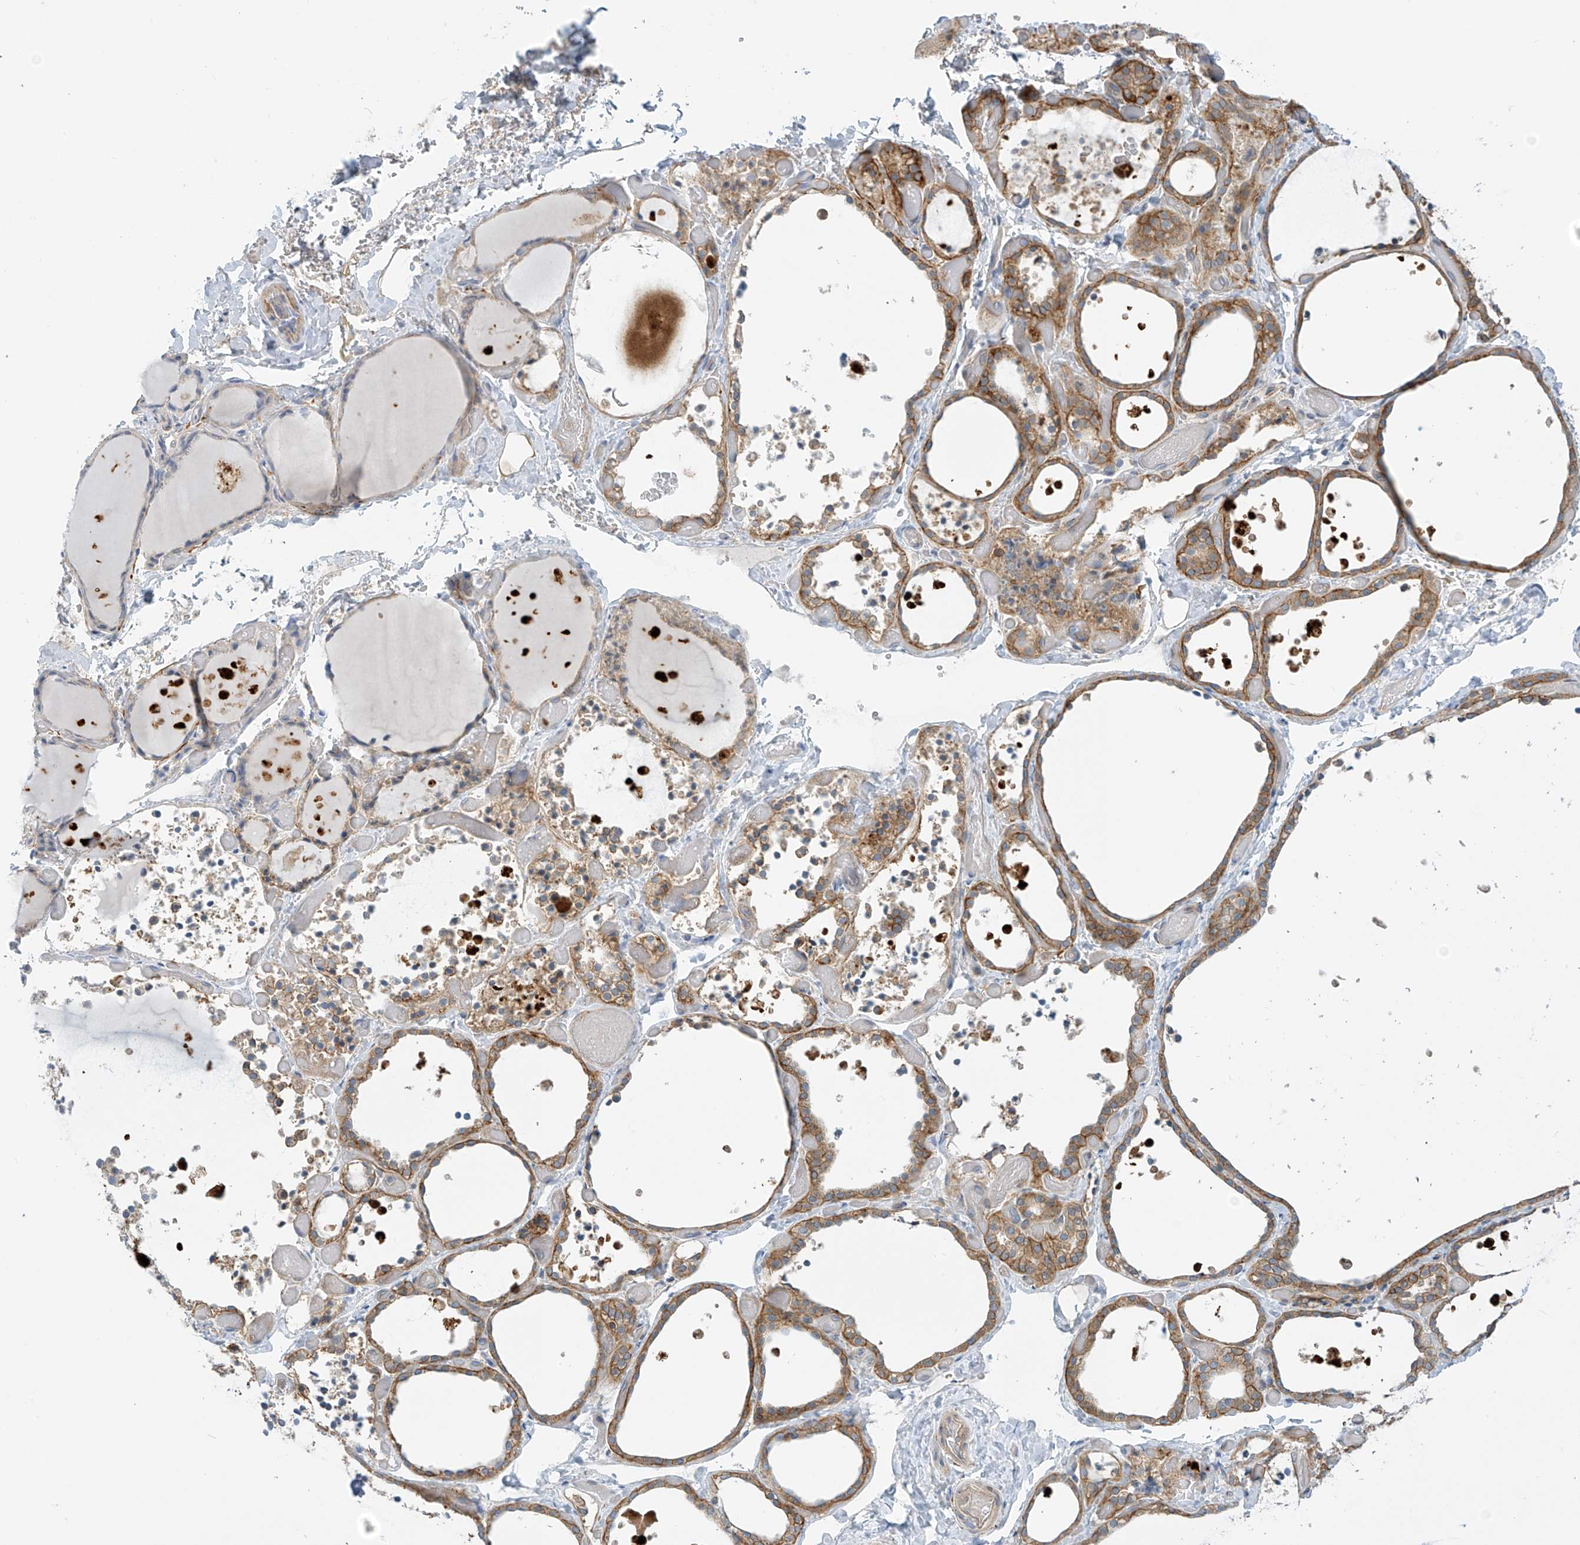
{"staining": {"intensity": "moderate", "quantity": ">75%", "location": "cytoplasmic/membranous"}, "tissue": "thyroid gland", "cell_type": "Glandular cells", "image_type": "normal", "snomed": [{"axis": "morphology", "description": "Normal tissue, NOS"}, {"axis": "topography", "description": "Thyroid gland"}], "caption": "IHC (DAB (3,3'-diaminobenzidine)) staining of unremarkable thyroid gland exhibits moderate cytoplasmic/membranous protein positivity in about >75% of glandular cells. (DAB IHC, brown staining for protein, blue staining for nuclei).", "gene": "FSD1L", "patient": {"sex": "female", "age": 44}}